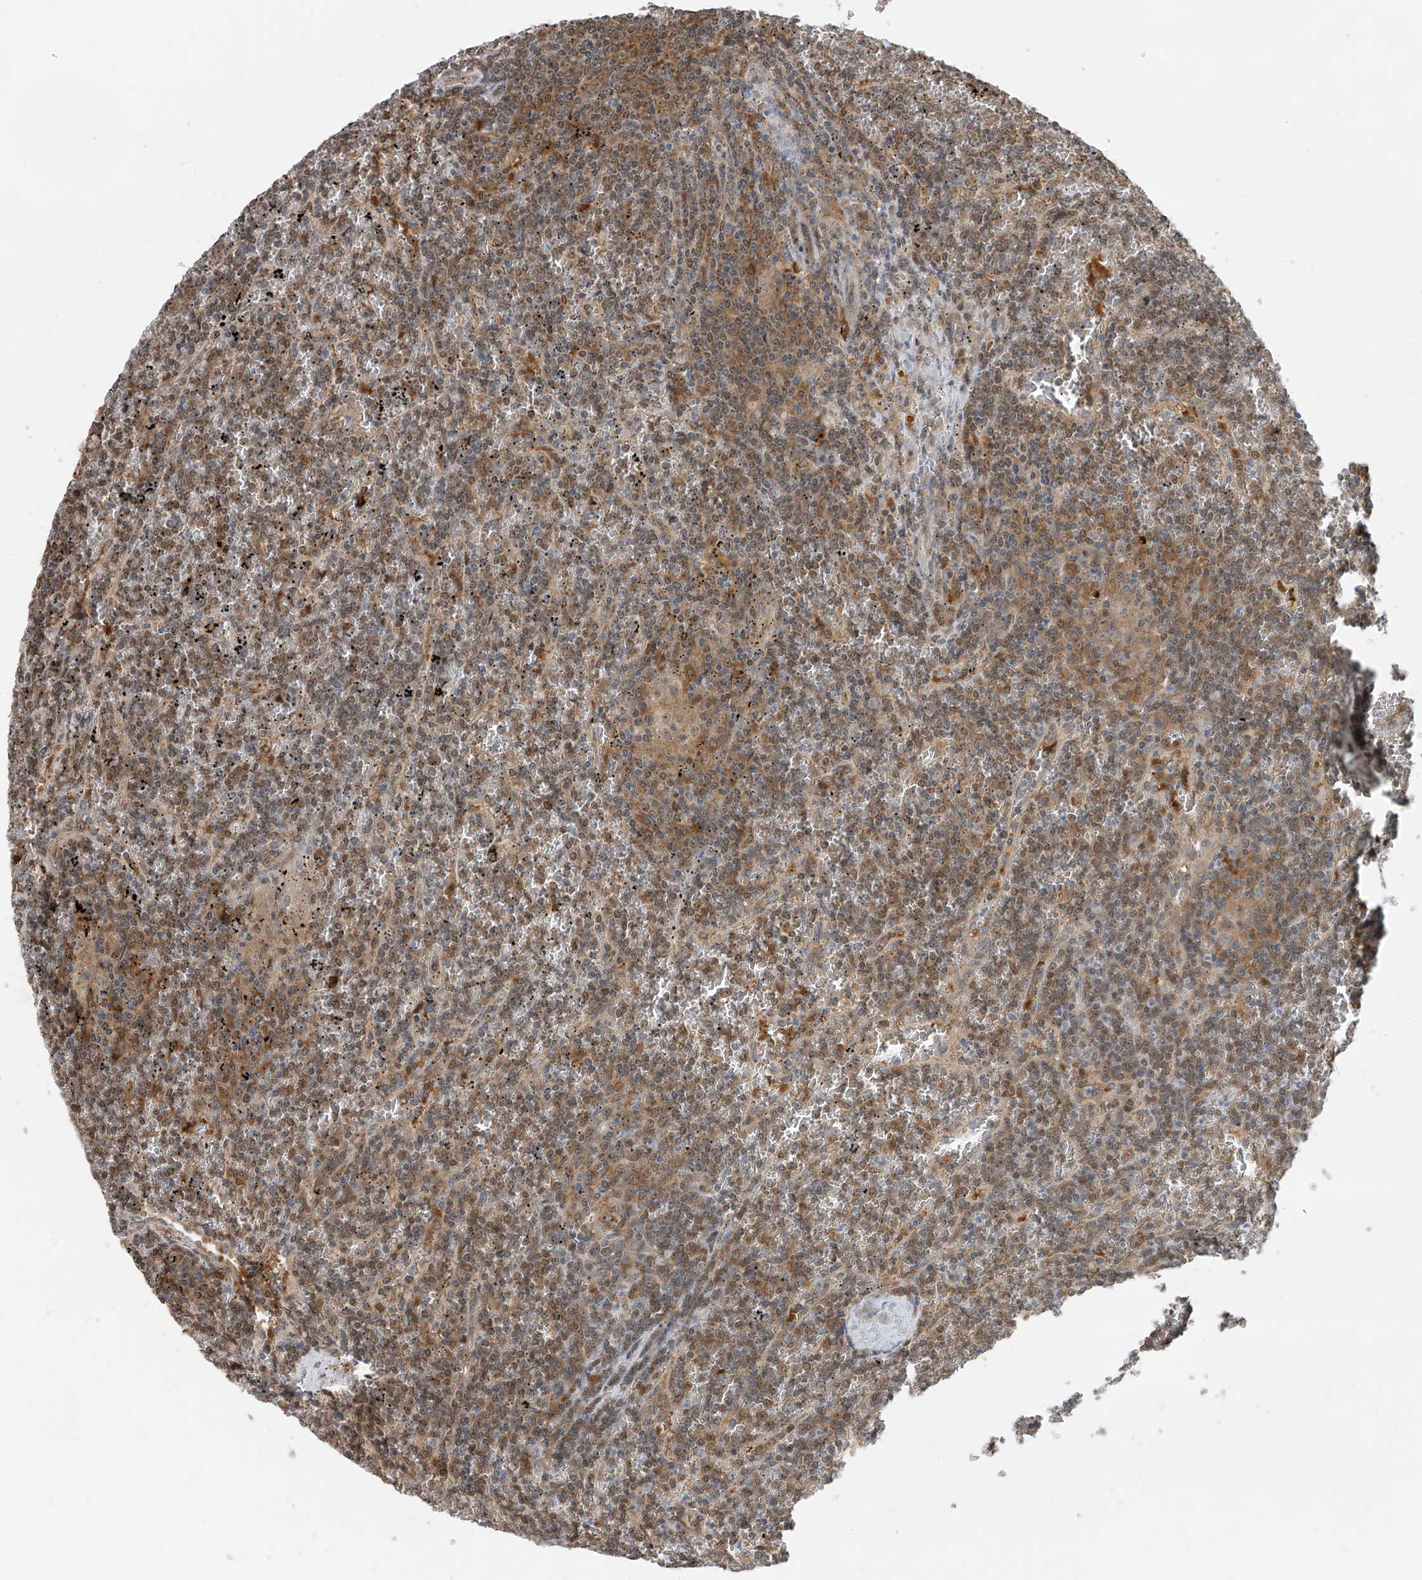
{"staining": {"intensity": "moderate", "quantity": "25%-75%", "location": "cytoplasmic/membranous"}, "tissue": "lymphoma", "cell_type": "Tumor cells", "image_type": "cancer", "snomed": [{"axis": "morphology", "description": "Malignant lymphoma, non-Hodgkin's type, Low grade"}, {"axis": "topography", "description": "Spleen"}], "caption": "A high-resolution photomicrograph shows immunohistochemistry (IHC) staining of low-grade malignant lymphoma, non-Hodgkin's type, which shows moderate cytoplasmic/membranous expression in approximately 25%-75% of tumor cells.", "gene": "TTC38", "patient": {"sex": "female", "age": 19}}